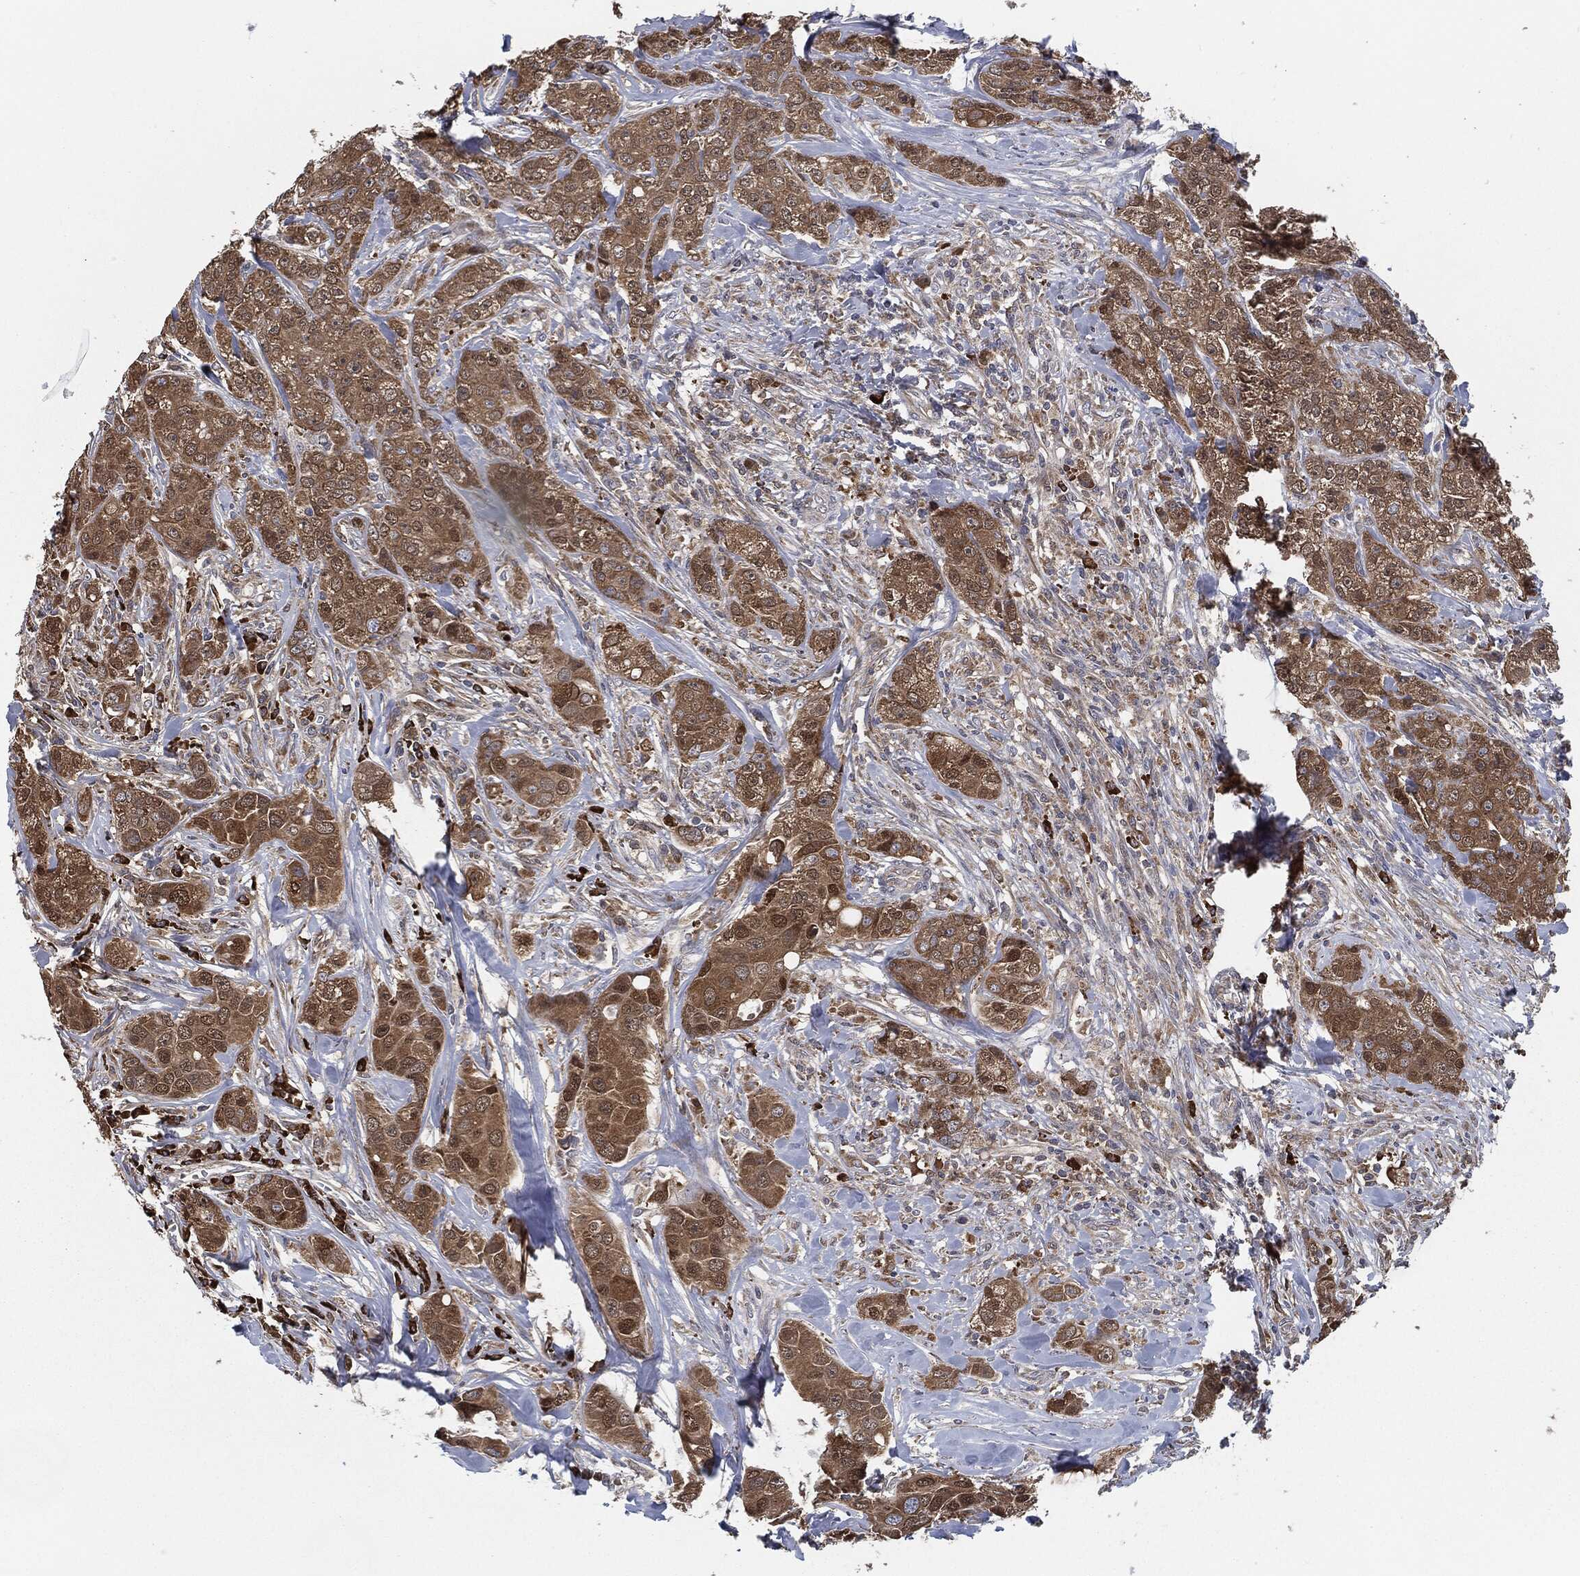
{"staining": {"intensity": "moderate", "quantity": ">75%", "location": "cytoplasmic/membranous"}, "tissue": "breast cancer", "cell_type": "Tumor cells", "image_type": "cancer", "snomed": [{"axis": "morphology", "description": "Duct carcinoma"}, {"axis": "topography", "description": "Breast"}], "caption": "Intraductal carcinoma (breast) tissue displays moderate cytoplasmic/membranous staining in approximately >75% of tumor cells, visualized by immunohistochemistry. (brown staining indicates protein expression, while blue staining denotes nuclei).", "gene": "PRDX4", "patient": {"sex": "female", "age": 43}}